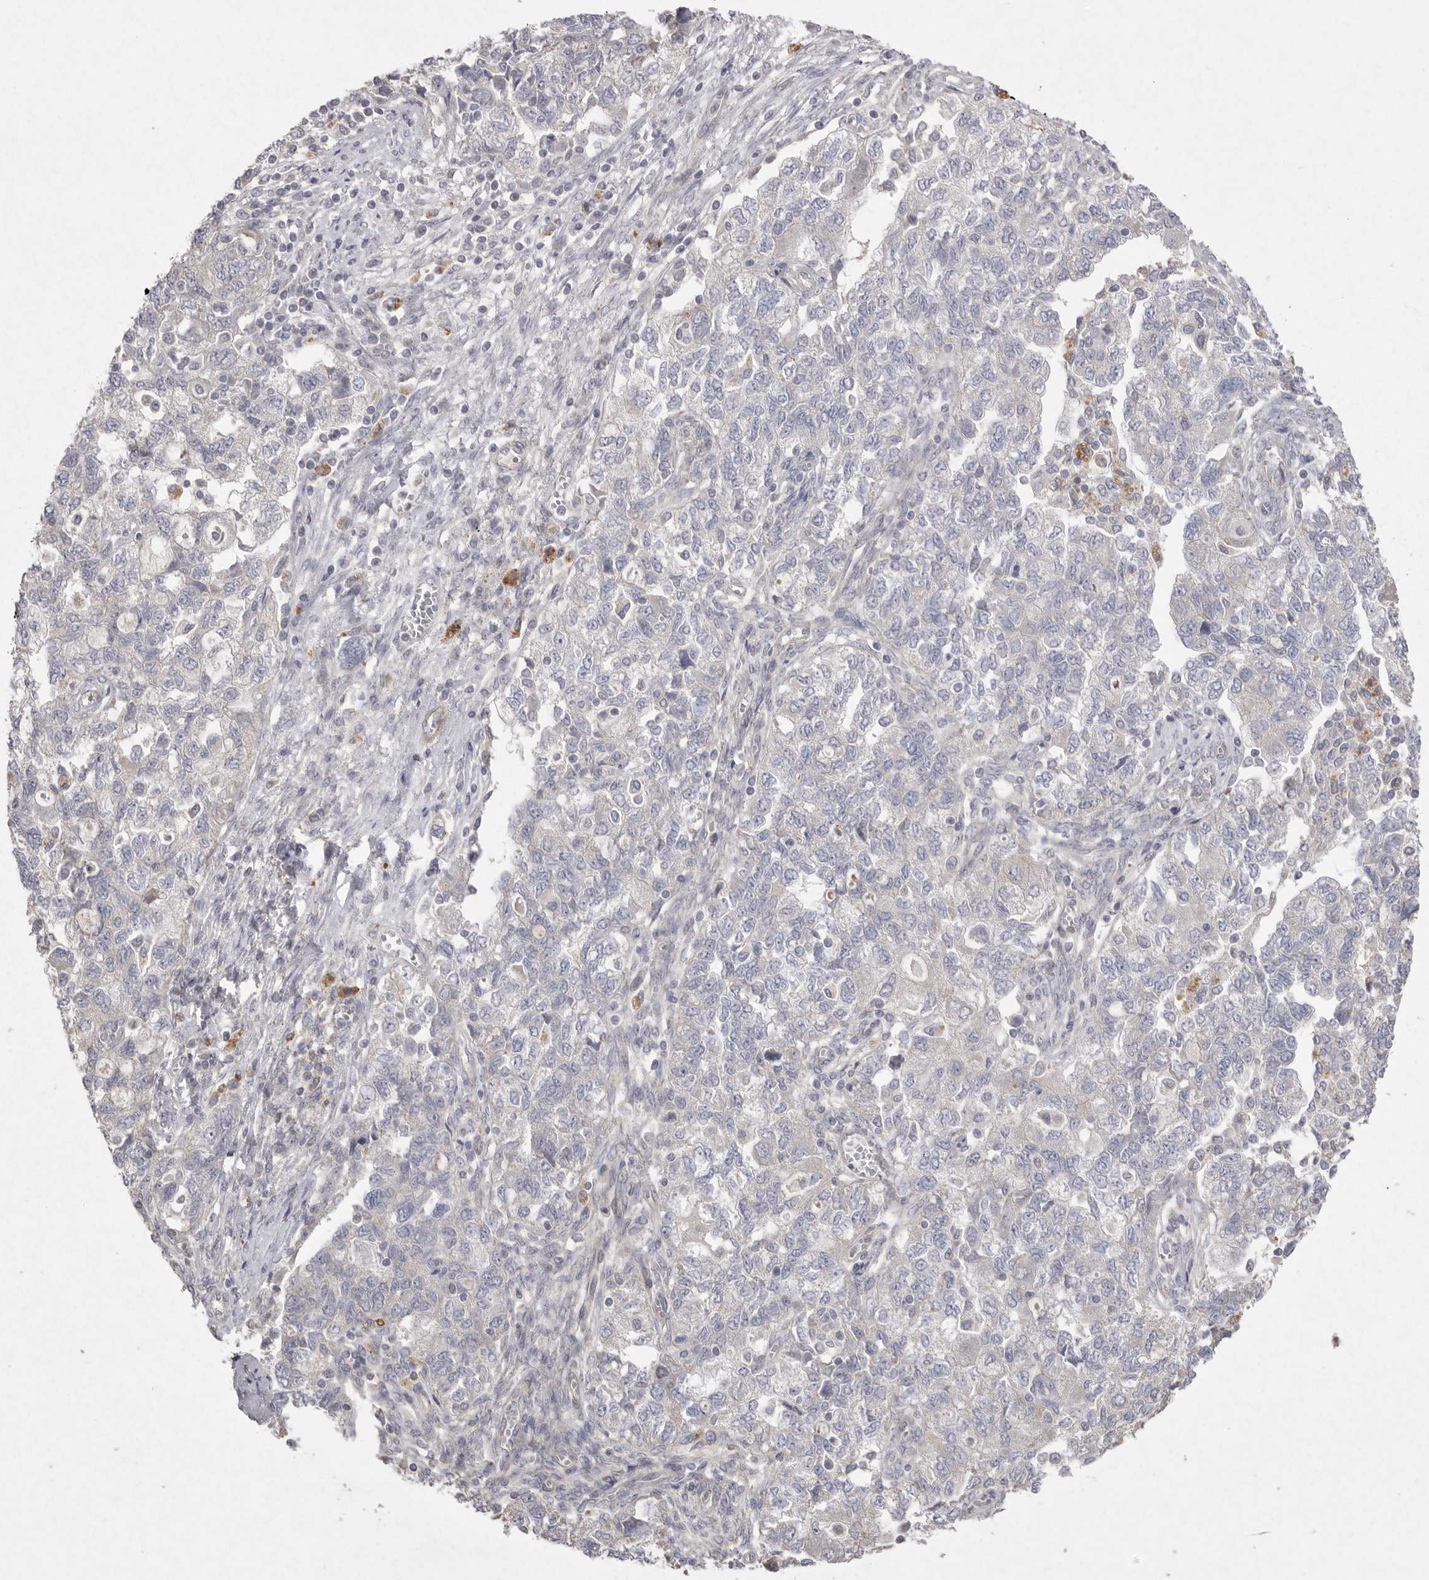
{"staining": {"intensity": "negative", "quantity": "none", "location": "none"}, "tissue": "ovarian cancer", "cell_type": "Tumor cells", "image_type": "cancer", "snomed": [{"axis": "morphology", "description": "Carcinoma, NOS"}, {"axis": "morphology", "description": "Cystadenocarcinoma, serous, NOS"}, {"axis": "topography", "description": "Ovary"}], "caption": "DAB (3,3'-diaminobenzidine) immunohistochemical staining of ovarian serous cystadenocarcinoma reveals no significant positivity in tumor cells.", "gene": "VANGL2", "patient": {"sex": "female", "age": 69}}